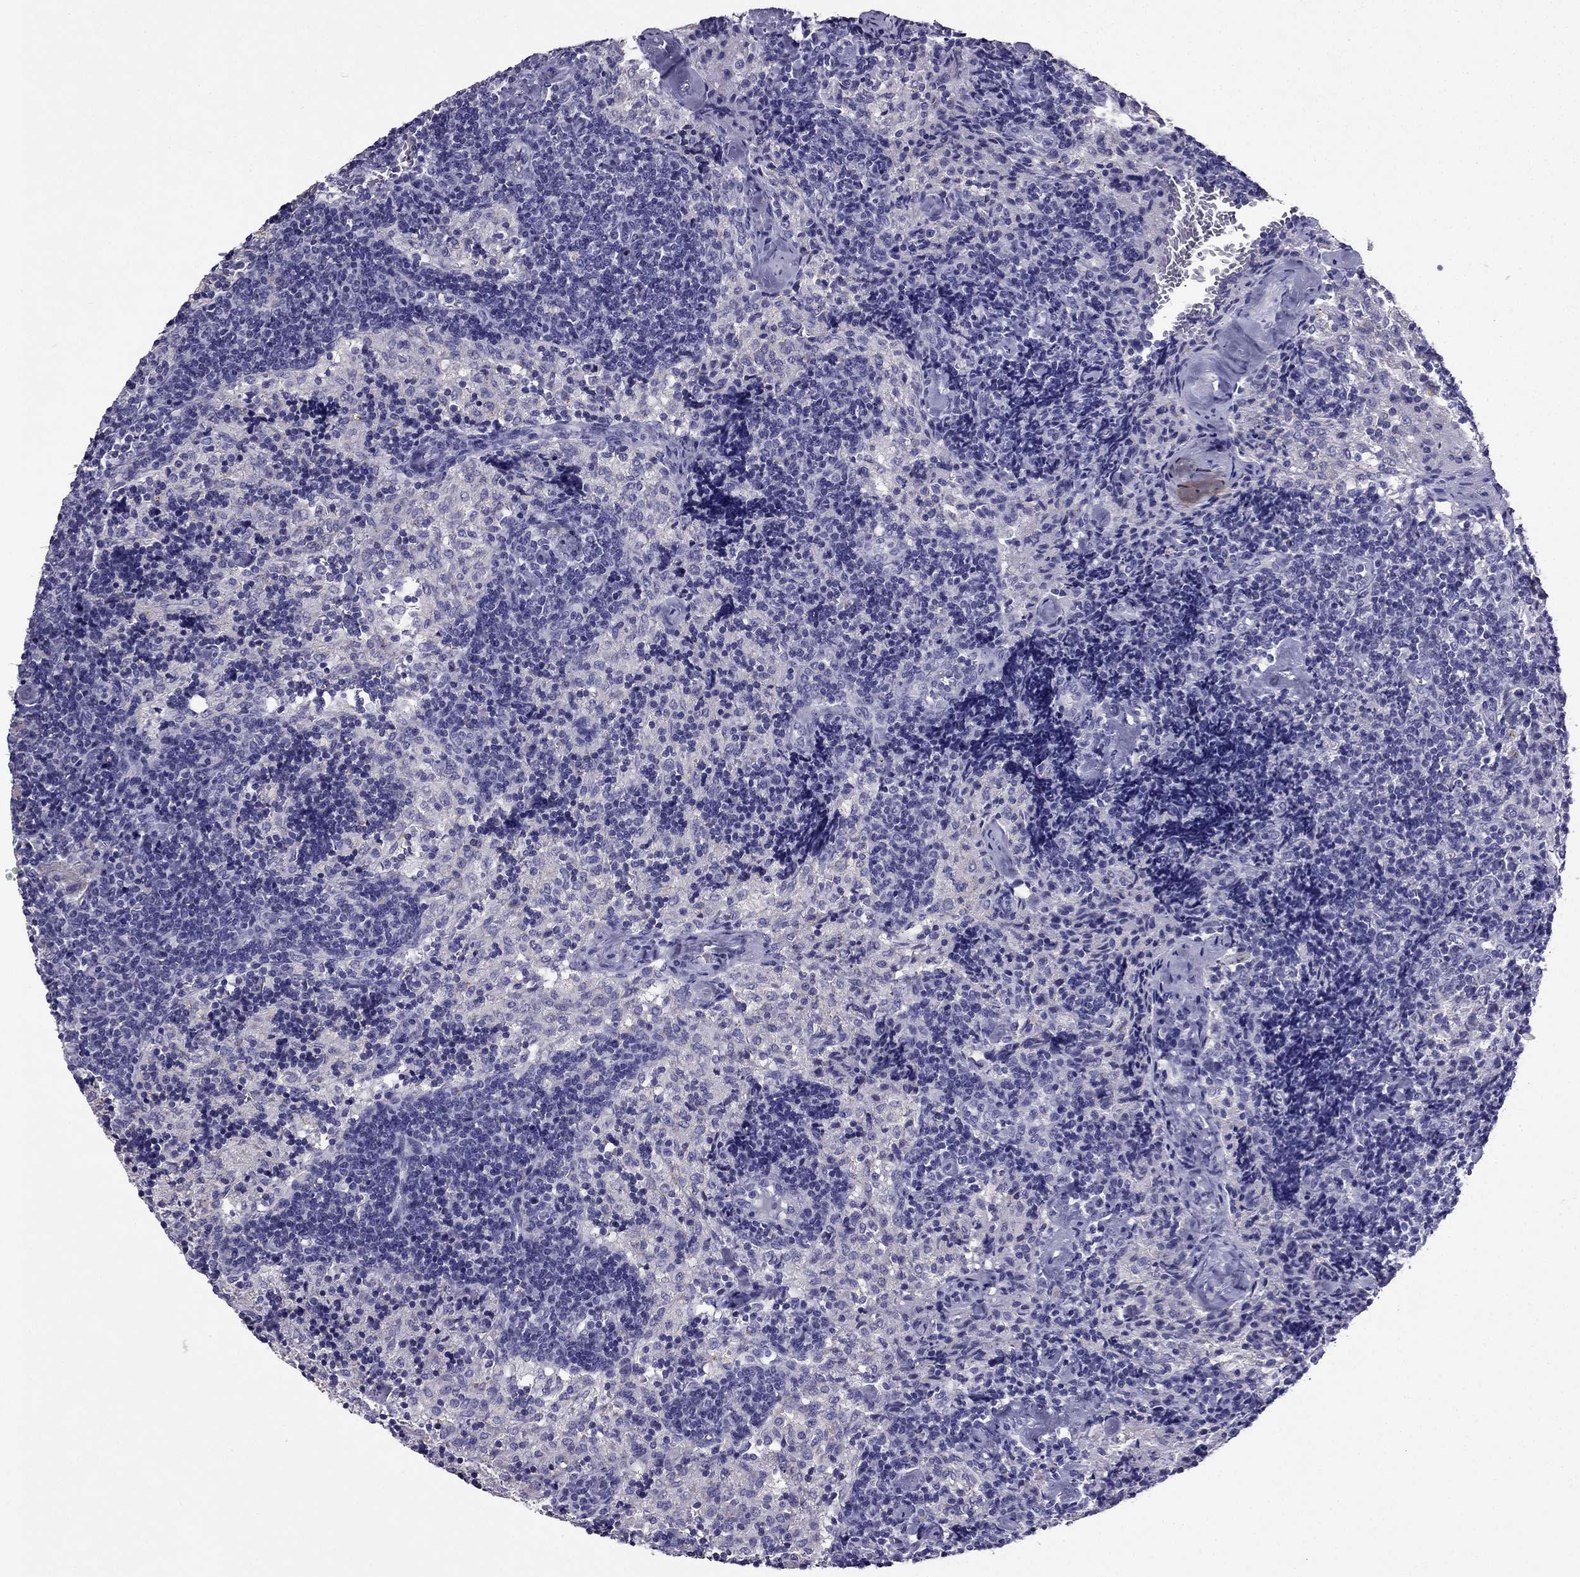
{"staining": {"intensity": "negative", "quantity": "none", "location": "none"}, "tissue": "lymph node", "cell_type": "Germinal center cells", "image_type": "normal", "snomed": [{"axis": "morphology", "description": "Normal tissue, NOS"}, {"axis": "topography", "description": "Lymph node"}], "caption": "Immunohistochemical staining of unremarkable lymph node reveals no significant staining in germinal center cells.", "gene": "PTH", "patient": {"sex": "female", "age": 52}}